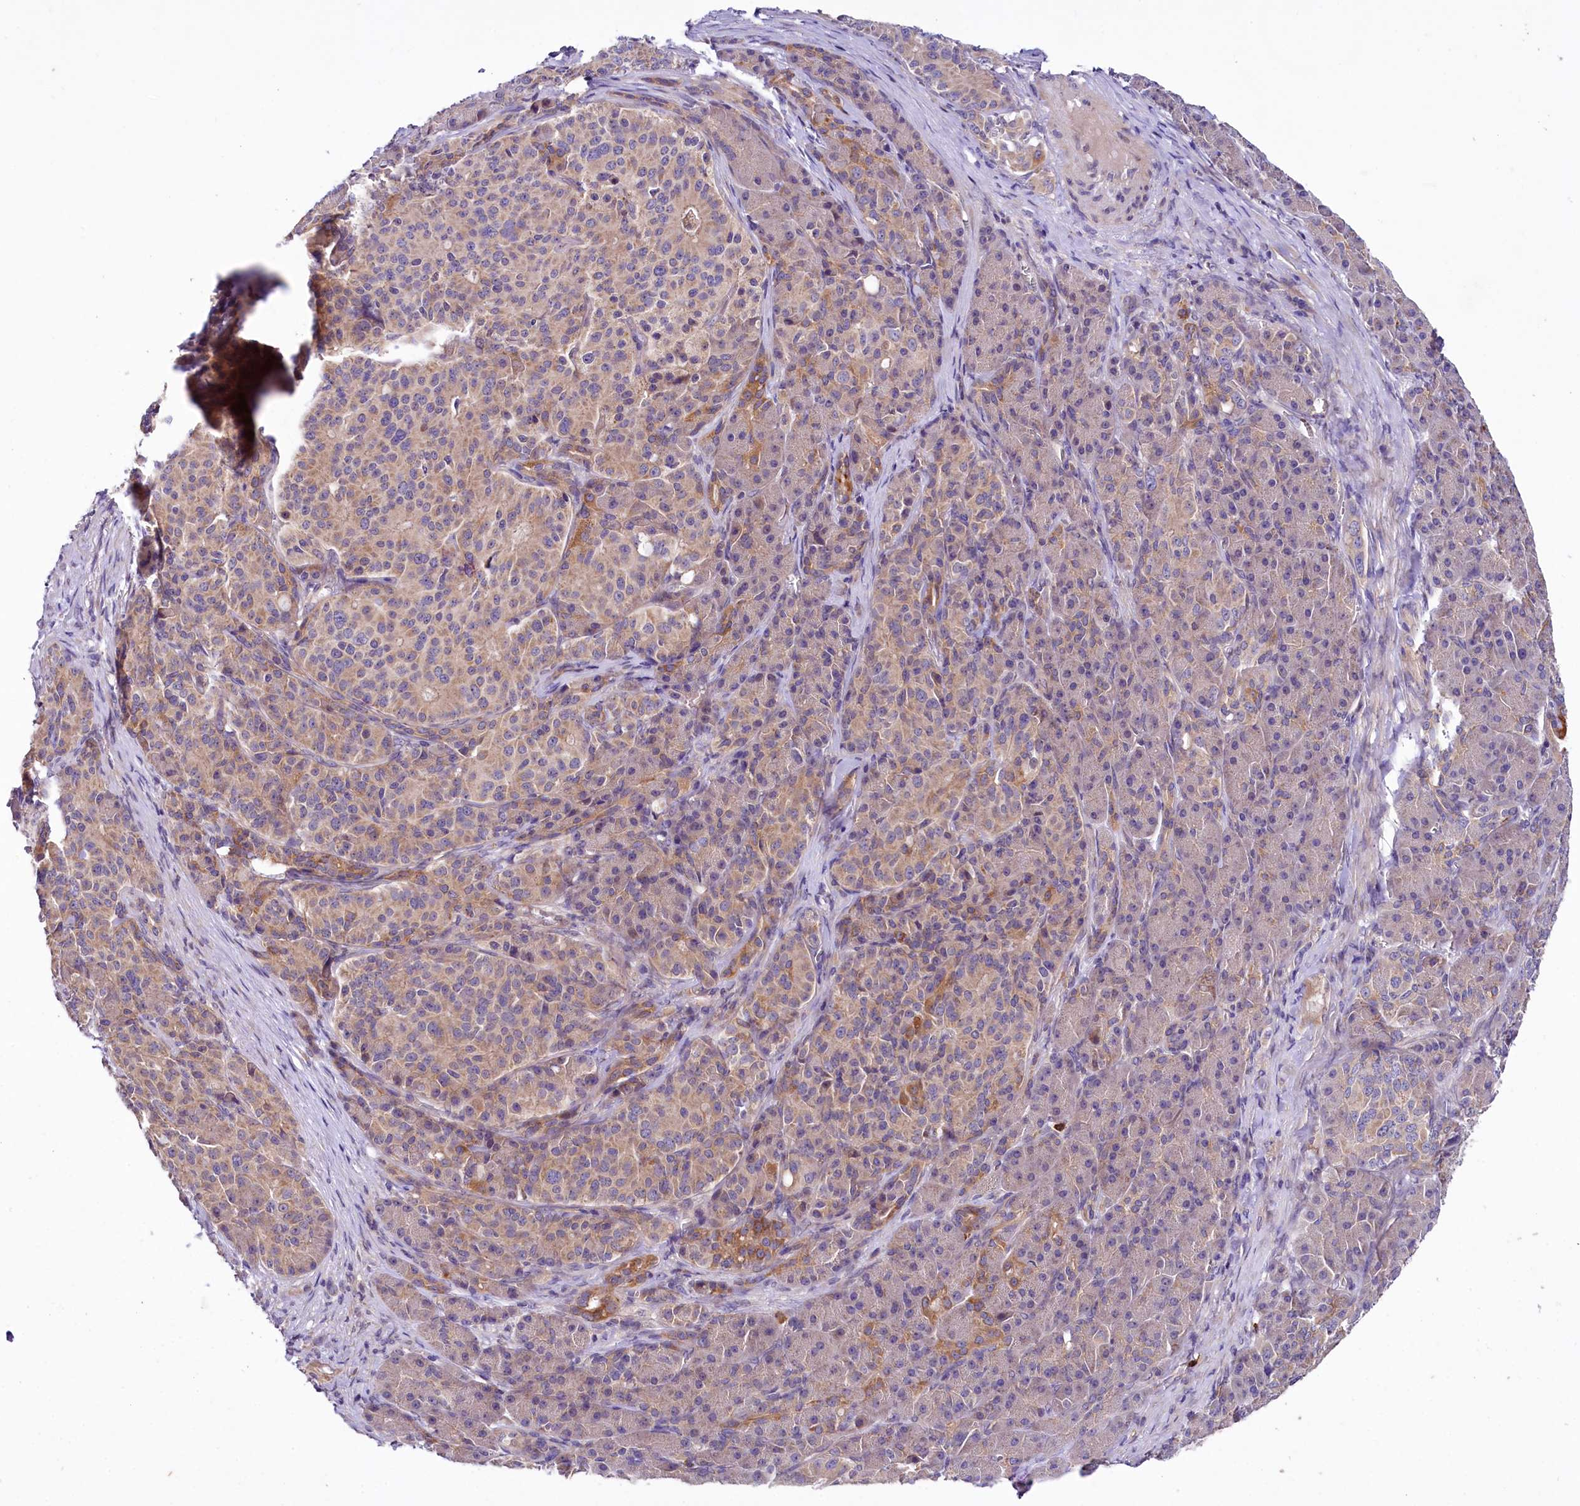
{"staining": {"intensity": "weak", "quantity": ">75%", "location": "cytoplasmic/membranous"}, "tissue": "pancreatic cancer", "cell_type": "Tumor cells", "image_type": "cancer", "snomed": [{"axis": "morphology", "description": "Adenocarcinoma, NOS"}, {"axis": "topography", "description": "Pancreas"}], "caption": "Protein staining demonstrates weak cytoplasmic/membranous staining in approximately >75% of tumor cells in adenocarcinoma (pancreatic). (brown staining indicates protein expression, while blue staining denotes nuclei).", "gene": "ZNF45", "patient": {"sex": "female", "age": 74}}